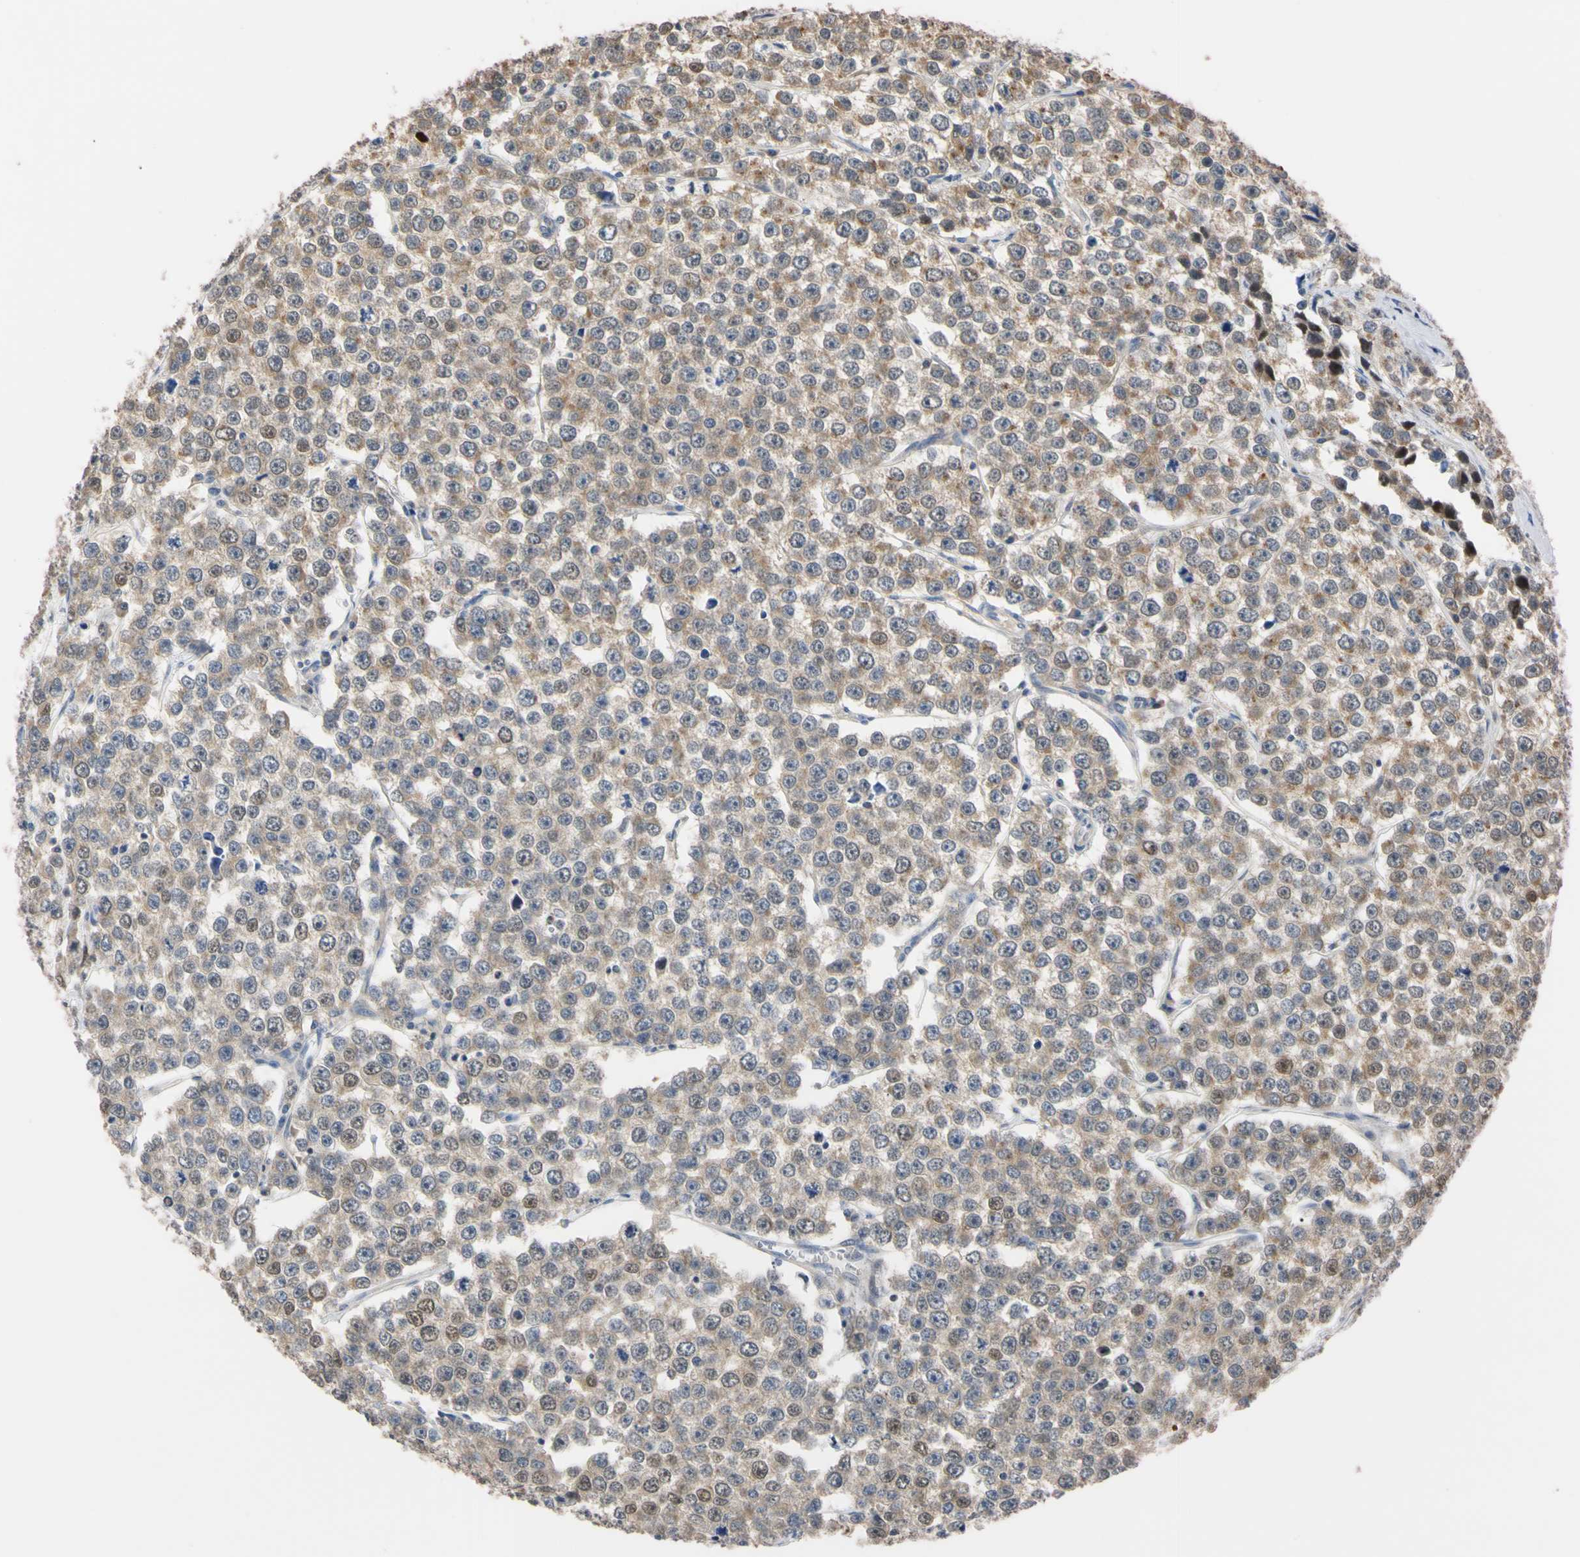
{"staining": {"intensity": "weak", "quantity": "25%-75%", "location": "cytoplasmic/membranous,nuclear"}, "tissue": "testis cancer", "cell_type": "Tumor cells", "image_type": "cancer", "snomed": [{"axis": "morphology", "description": "Seminoma, NOS"}, {"axis": "morphology", "description": "Carcinoma, Embryonal, NOS"}, {"axis": "topography", "description": "Testis"}], "caption": "A brown stain highlights weak cytoplasmic/membranous and nuclear expression of a protein in human testis embryonal carcinoma tumor cells.", "gene": "RARS1", "patient": {"sex": "male", "age": 52}}